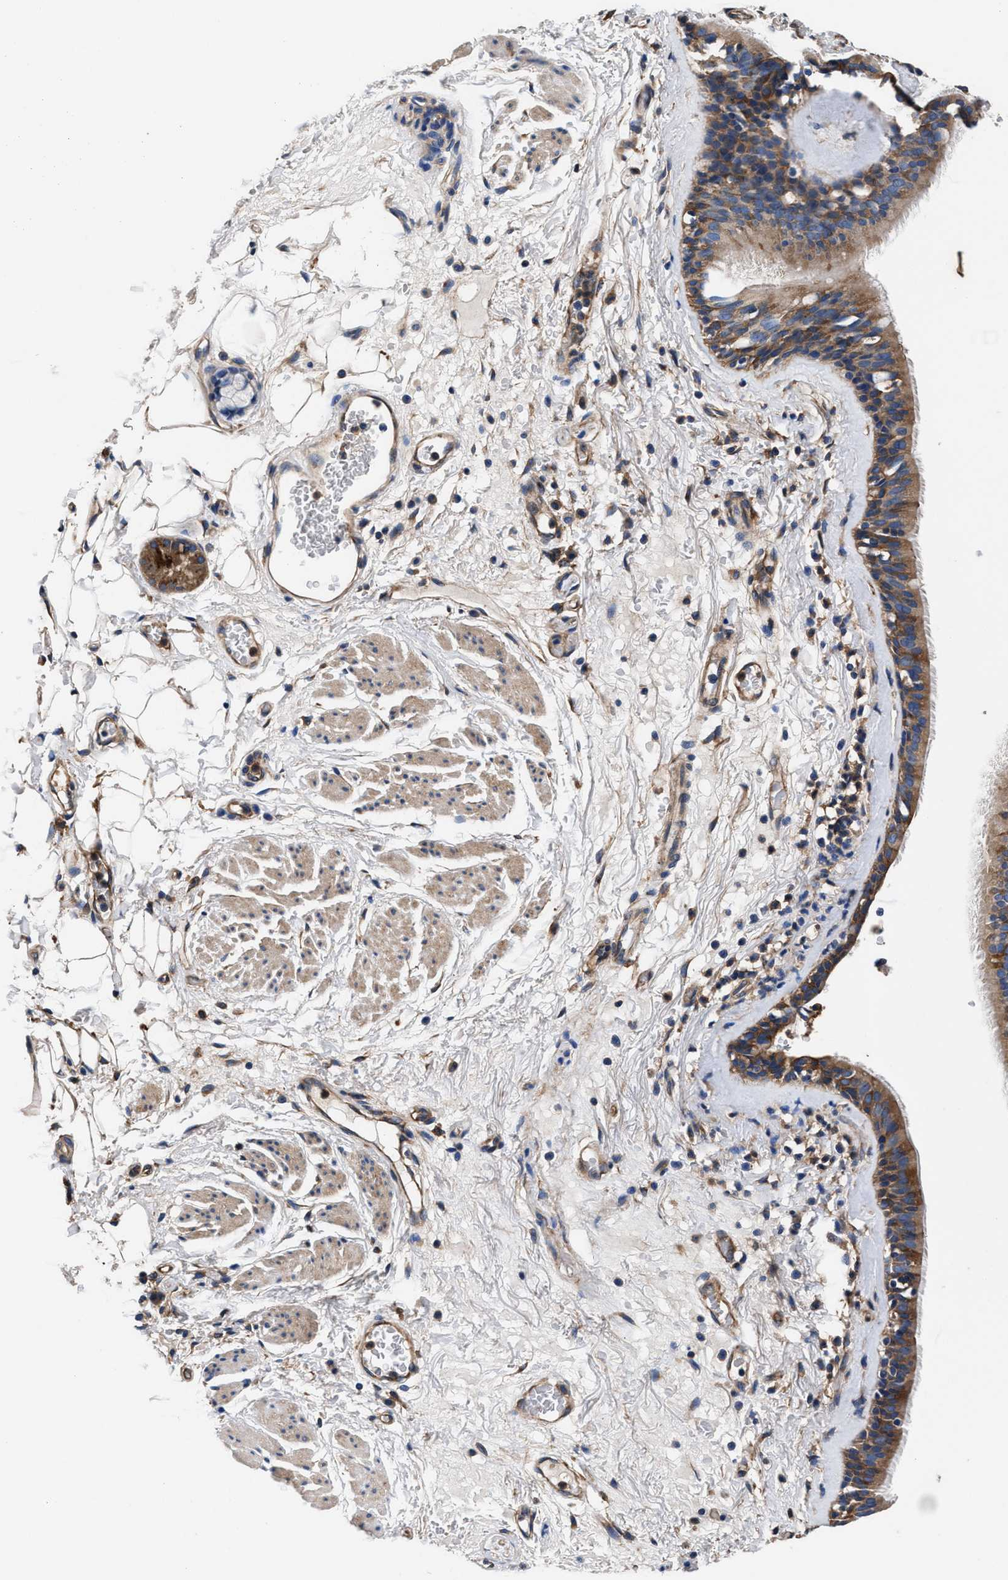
{"staining": {"intensity": "moderate", "quantity": ">75%", "location": "cytoplasmic/membranous"}, "tissue": "bronchus", "cell_type": "Respiratory epithelial cells", "image_type": "normal", "snomed": [{"axis": "morphology", "description": "Normal tissue, NOS"}, {"axis": "topography", "description": "Cartilage tissue"}], "caption": "An immunohistochemistry micrograph of benign tissue is shown. Protein staining in brown highlights moderate cytoplasmic/membranous positivity in bronchus within respiratory epithelial cells.", "gene": "SH3GL1", "patient": {"sex": "female", "age": 63}}